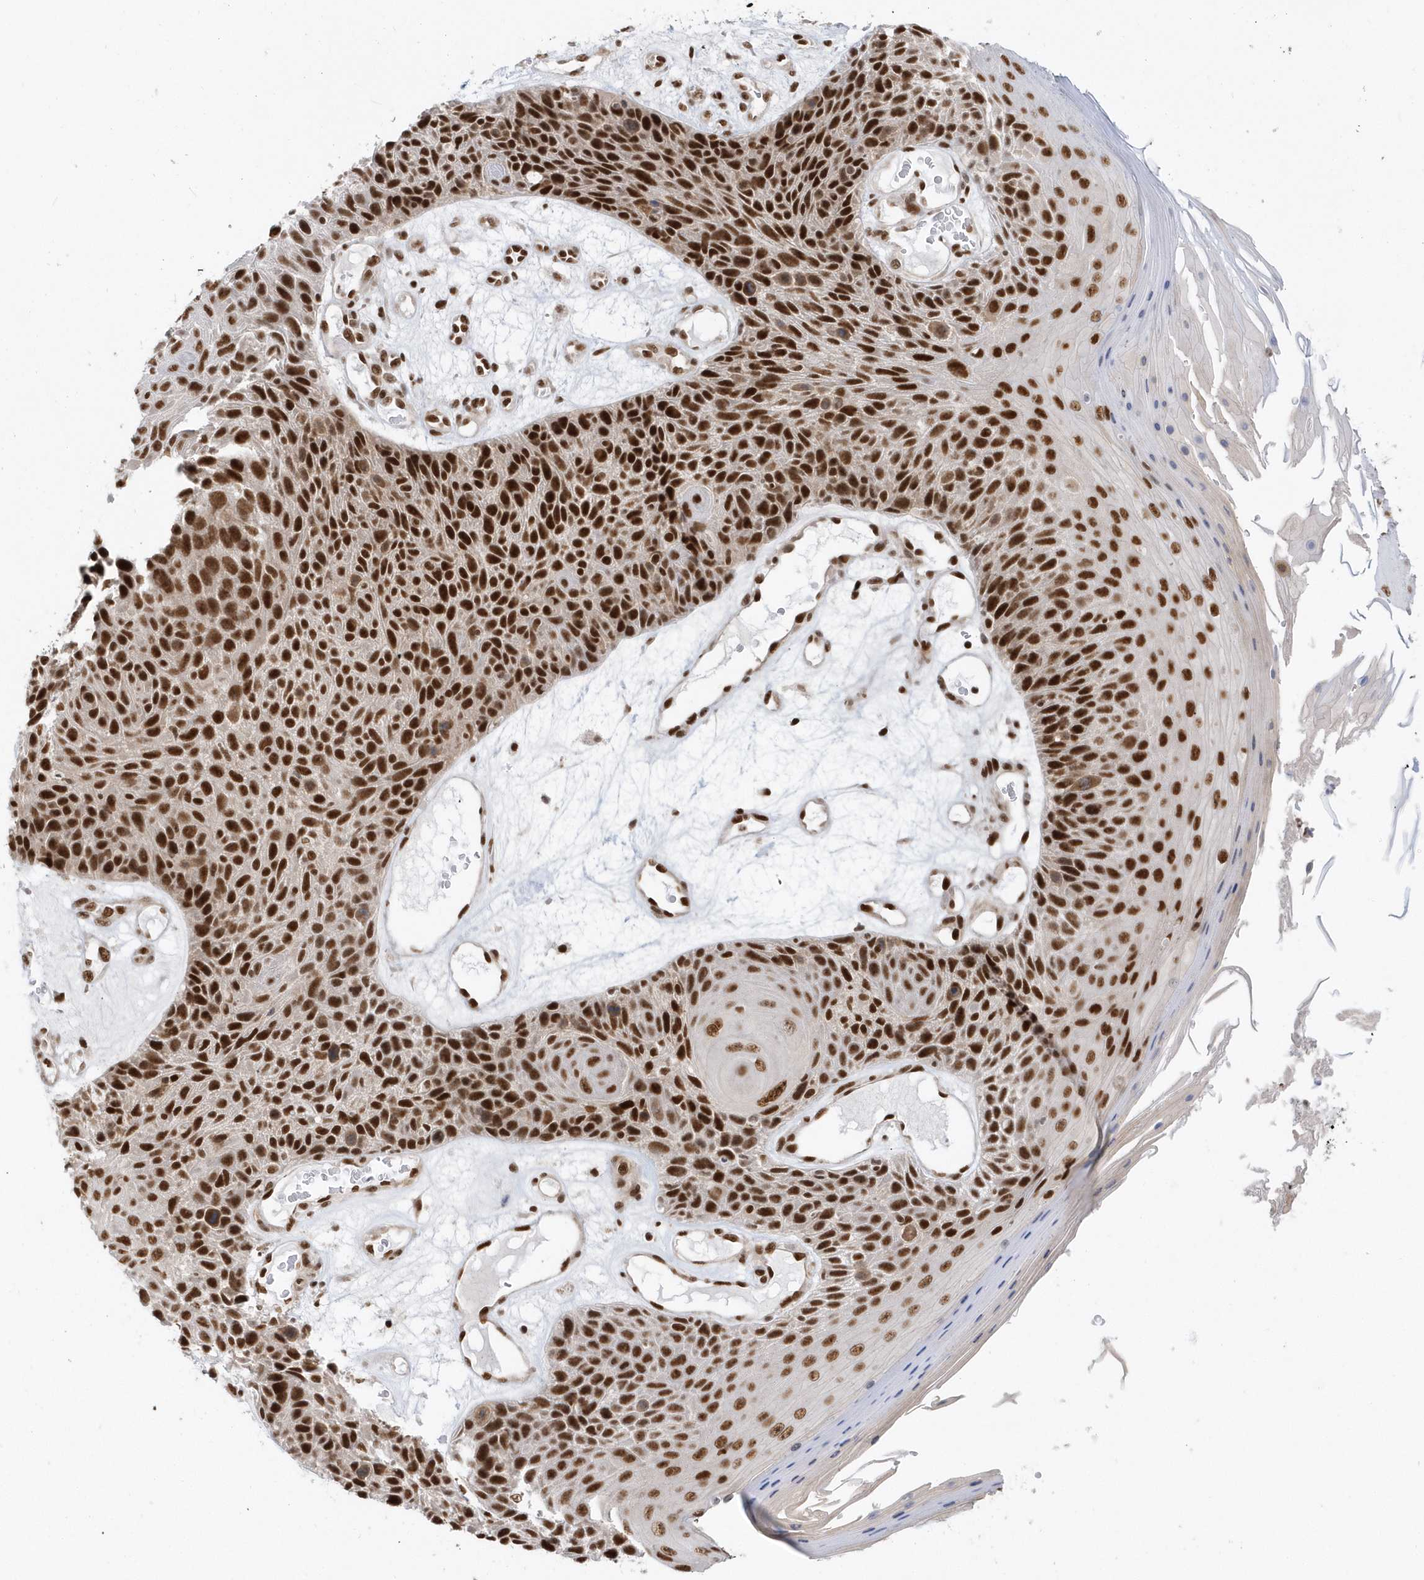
{"staining": {"intensity": "strong", "quantity": ">75%", "location": "nuclear"}, "tissue": "skin cancer", "cell_type": "Tumor cells", "image_type": "cancer", "snomed": [{"axis": "morphology", "description": "Squamous cell carcinoma, NOS"}, {"axis": "topography", "description": "Skin"}], "caption": "A histopathology image showing strong nuclear positivity in approximately >75% of tumor cells in skin cancer (squamous cell carcinoma), as visualized by brown immunohistochemical staining.", "gene": "SEPHS1", "patient": {"sex": "female", "age": 88}}